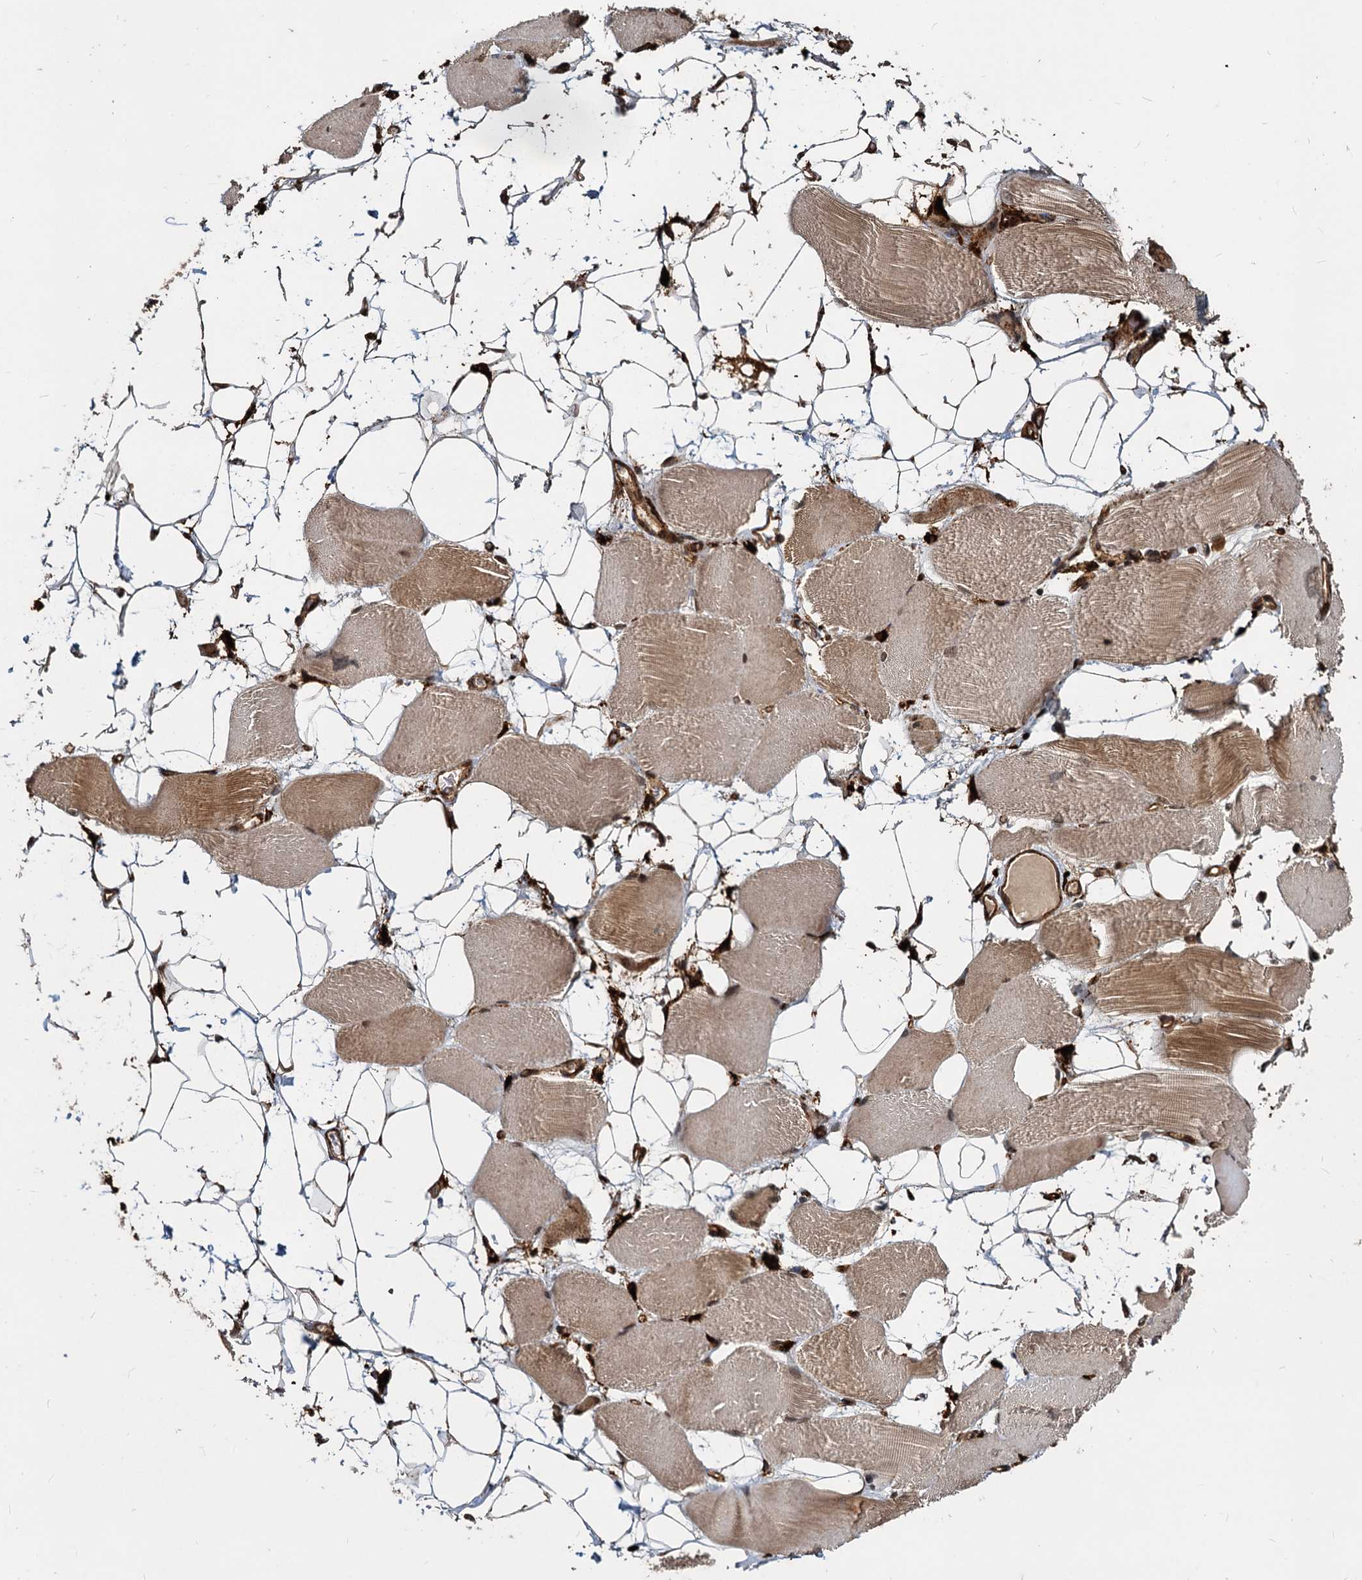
{"staining": {"intensity": "moderate", "quantity": ">75%", "location": "cytoplasmic/membranous,nuclear"}, "tissue": "skeletal muscle", "cell_type": "Myocytes", "image_type": "normal", "snomed": [{"axis": "morphology", "description": "Normal tissue, NOS"}, {"axis": "topography", "description": "Skeletal muscle"}, {"axis": "topography", "description": "Parathyroid gland"}], "caption": "Benign skeletal muscle displays moderate cytoplasmic/membranous,nuclear staining in about >75% of myocytes, visualized by immunohistochemistry.", "gene": "TRIM23", "patient": {"sex": "female", "age": 37}}